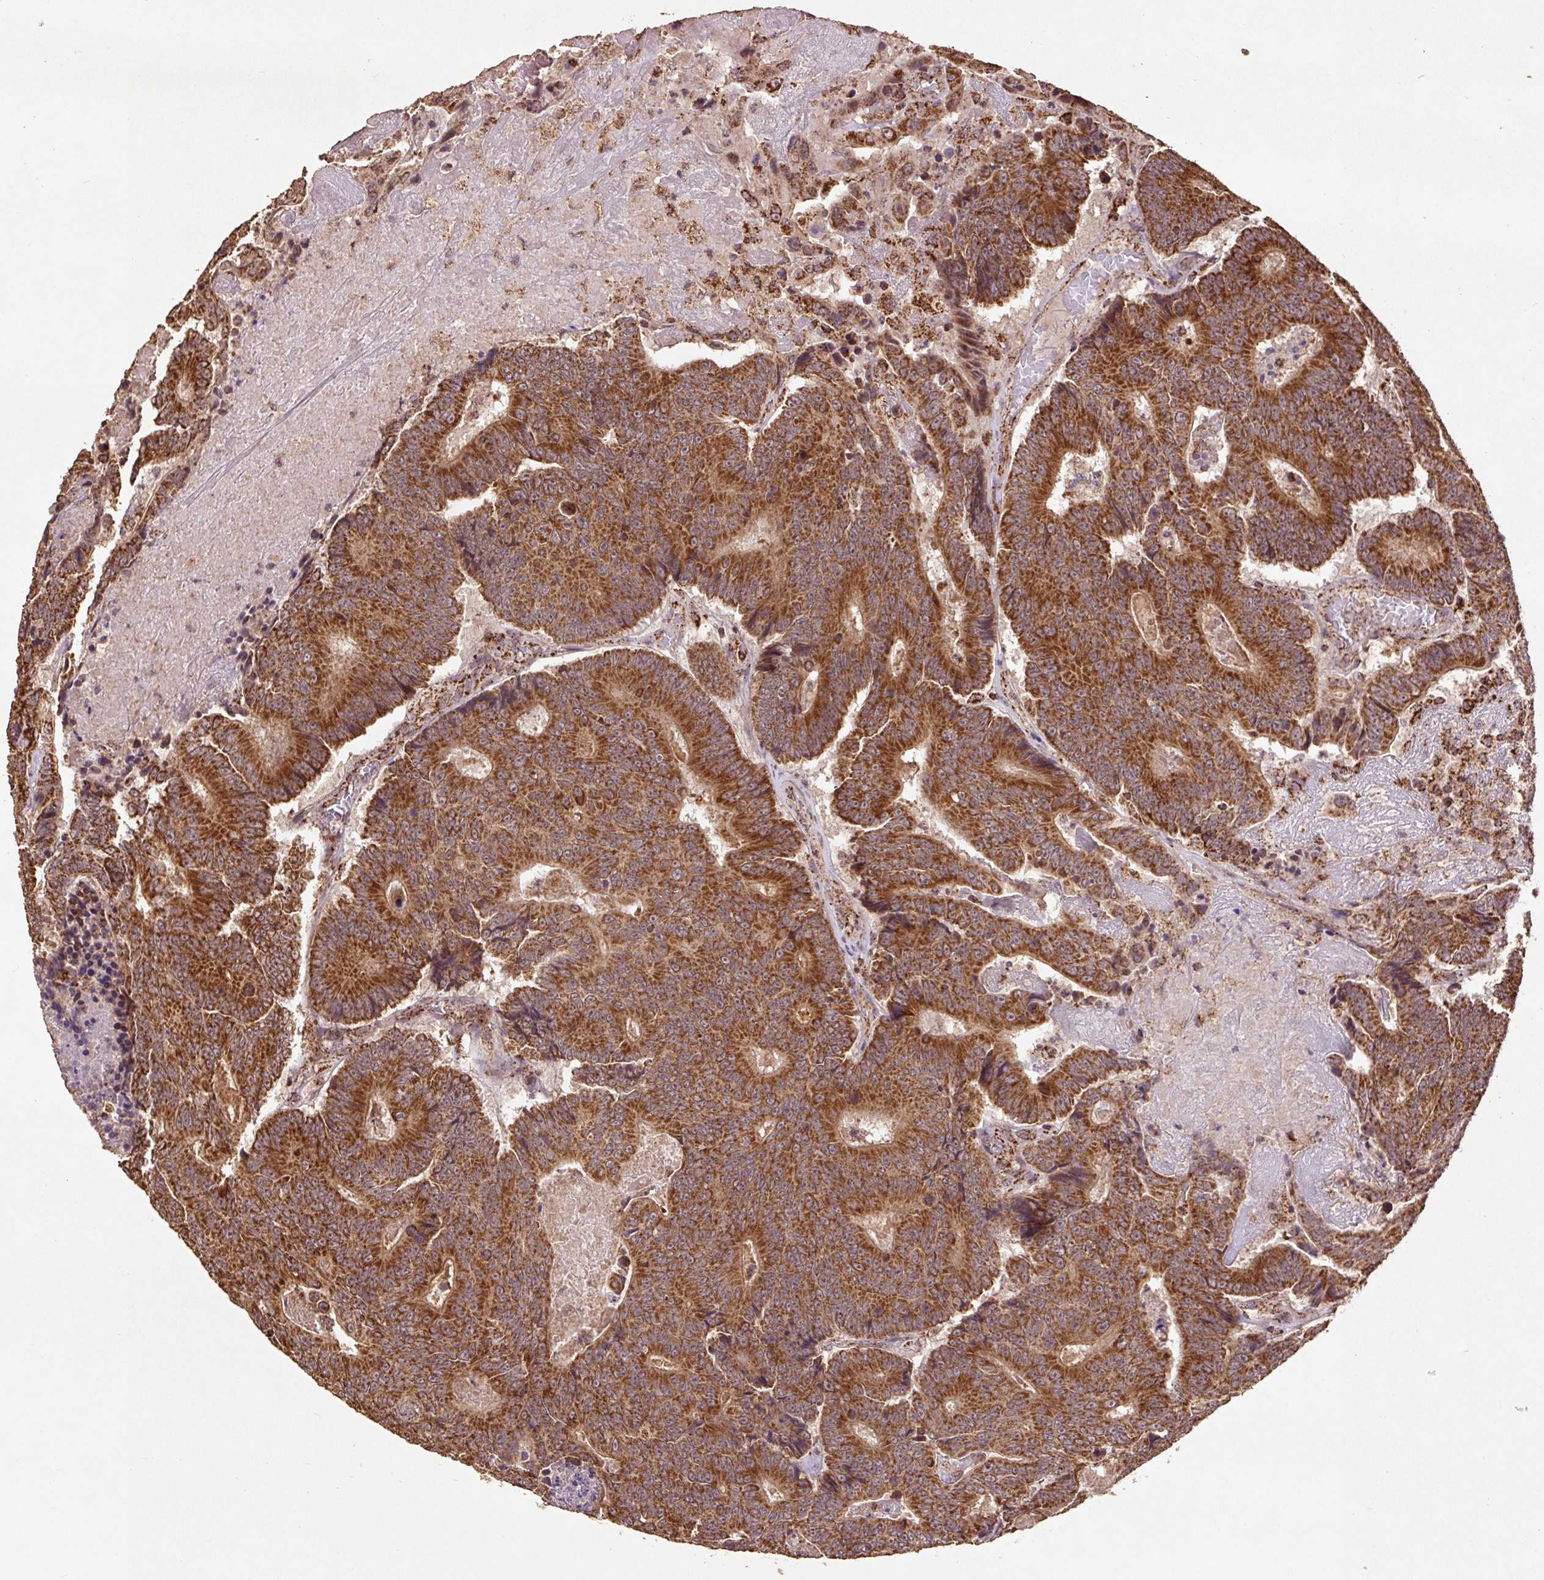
{"staining": {"intensity": "strong", "quantity": ">75%", "location": "cytoplasmic/membranous"}, "tissue": "colorectal cancer", "cell_type": "Tumor cells", "image_type": "cancer", "snomed": [{"axis": "morphology", "description": "Adenocarcinoma, NOS"}, {"axis": "topography", "description": "Colon"}], "caption": "A brown stain highlights strong cytoplasmic/membranous positivity of a protein in adenocarcinoma (colorectal) tumor cells. (DAB (3,3'-diaminobenzidine) IHC with brightfield microscopy, high magnification).", "gene": "ATP5F1A", "patient": {"sex": "male", "age": 83}}